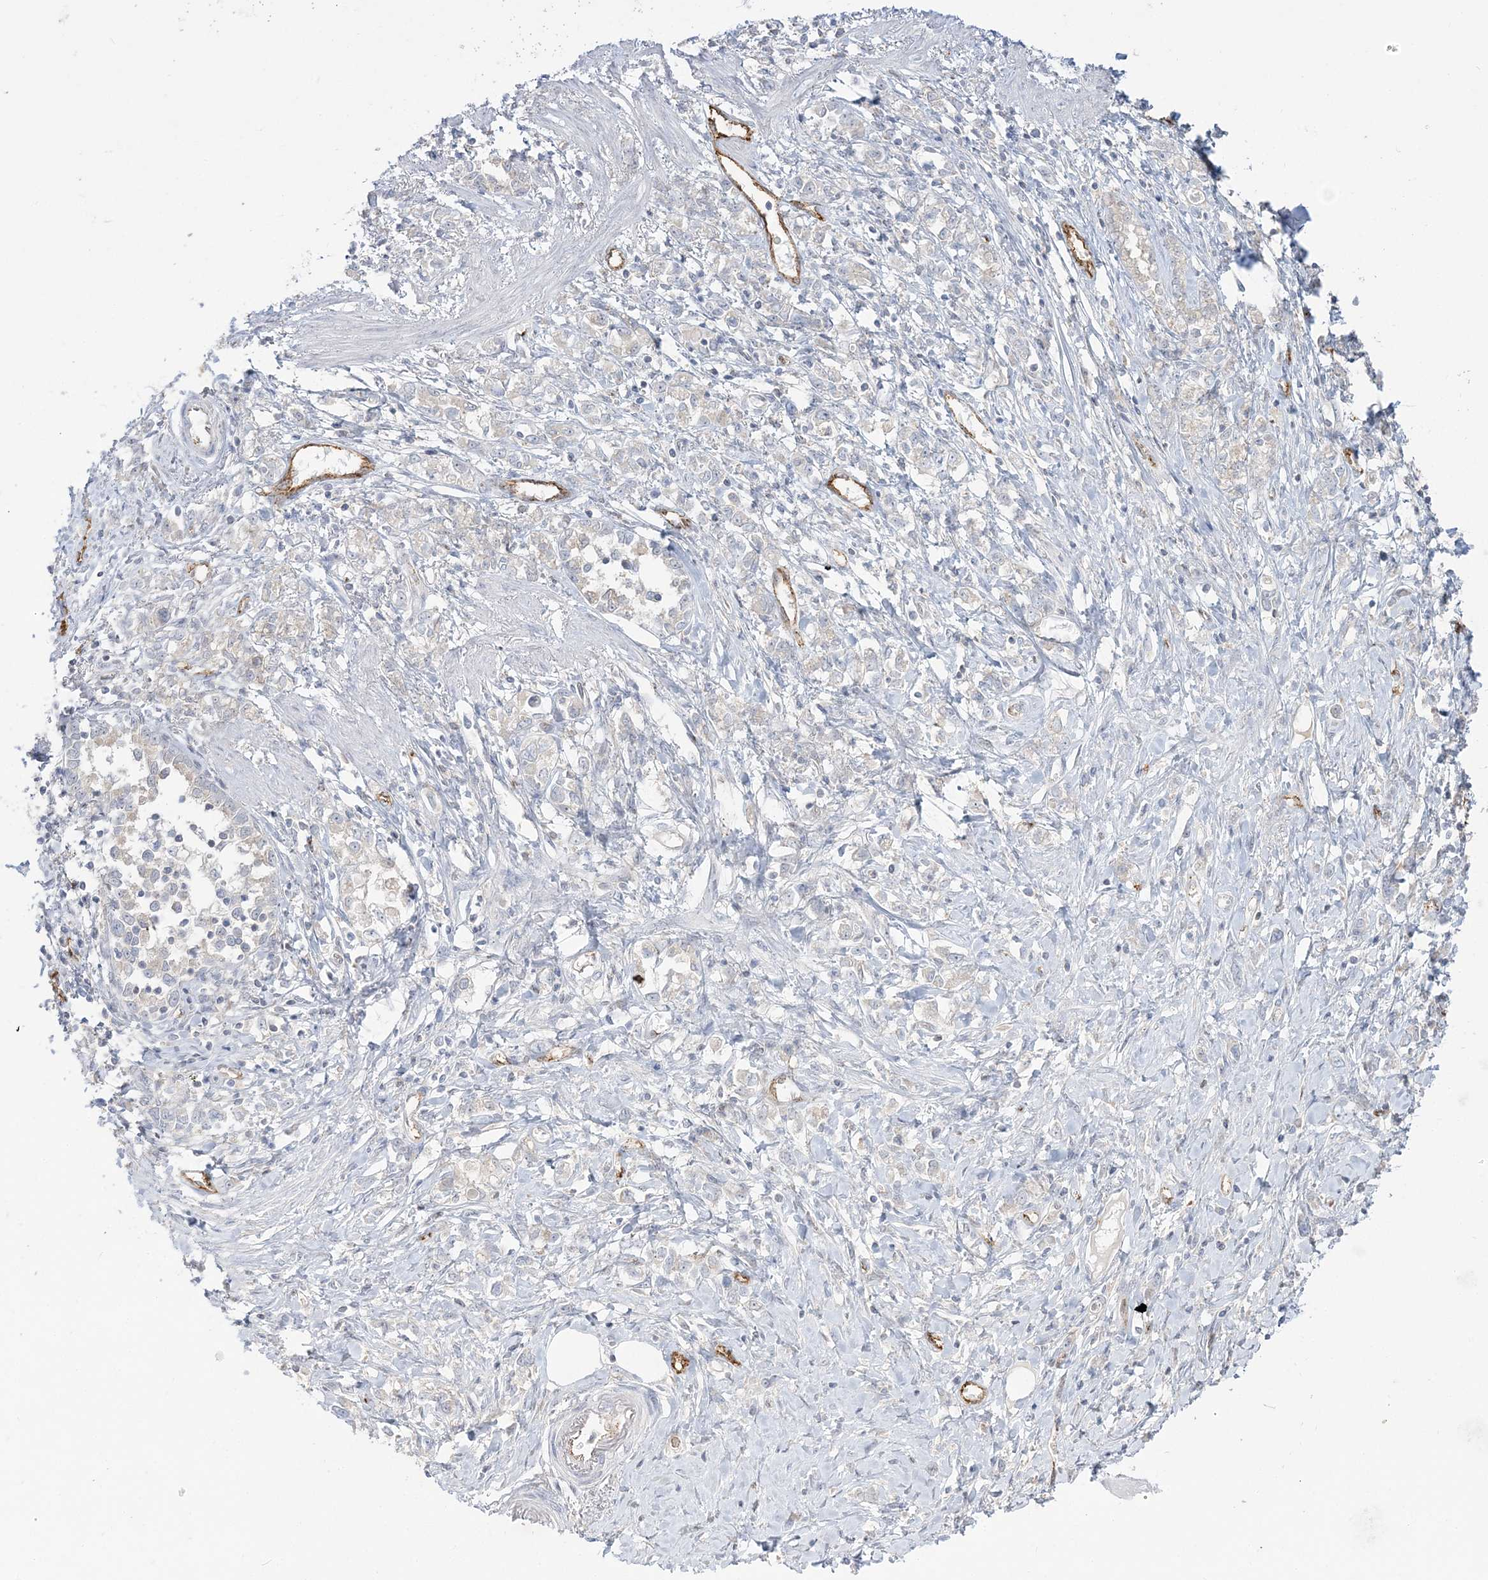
{"staining": {"intensity": "negative", "quantity": "none", "location": "none"}, "tissue": "stomach cancer", "cell_type": "Tumor cells", "image_type": "cancer", "snomed": [{"axis": "morphology", "description": "Adenocarcinoma, NOS"}, {"axis": "topography", "description": "Stomach"}], "caption": "Stomach cancer (adenocarcinoma) was stained to show a protein in brown. There is no significant positivity in tumor cells. (Stains: DAB (3,3'-diaminobenzidine) immunohistochemistry with hematoxylin counter stain, Microscopy: brightfield microscopy at high magnification).", "gene": "INPP1", "patient": {"sex": "female", "age": 76}}